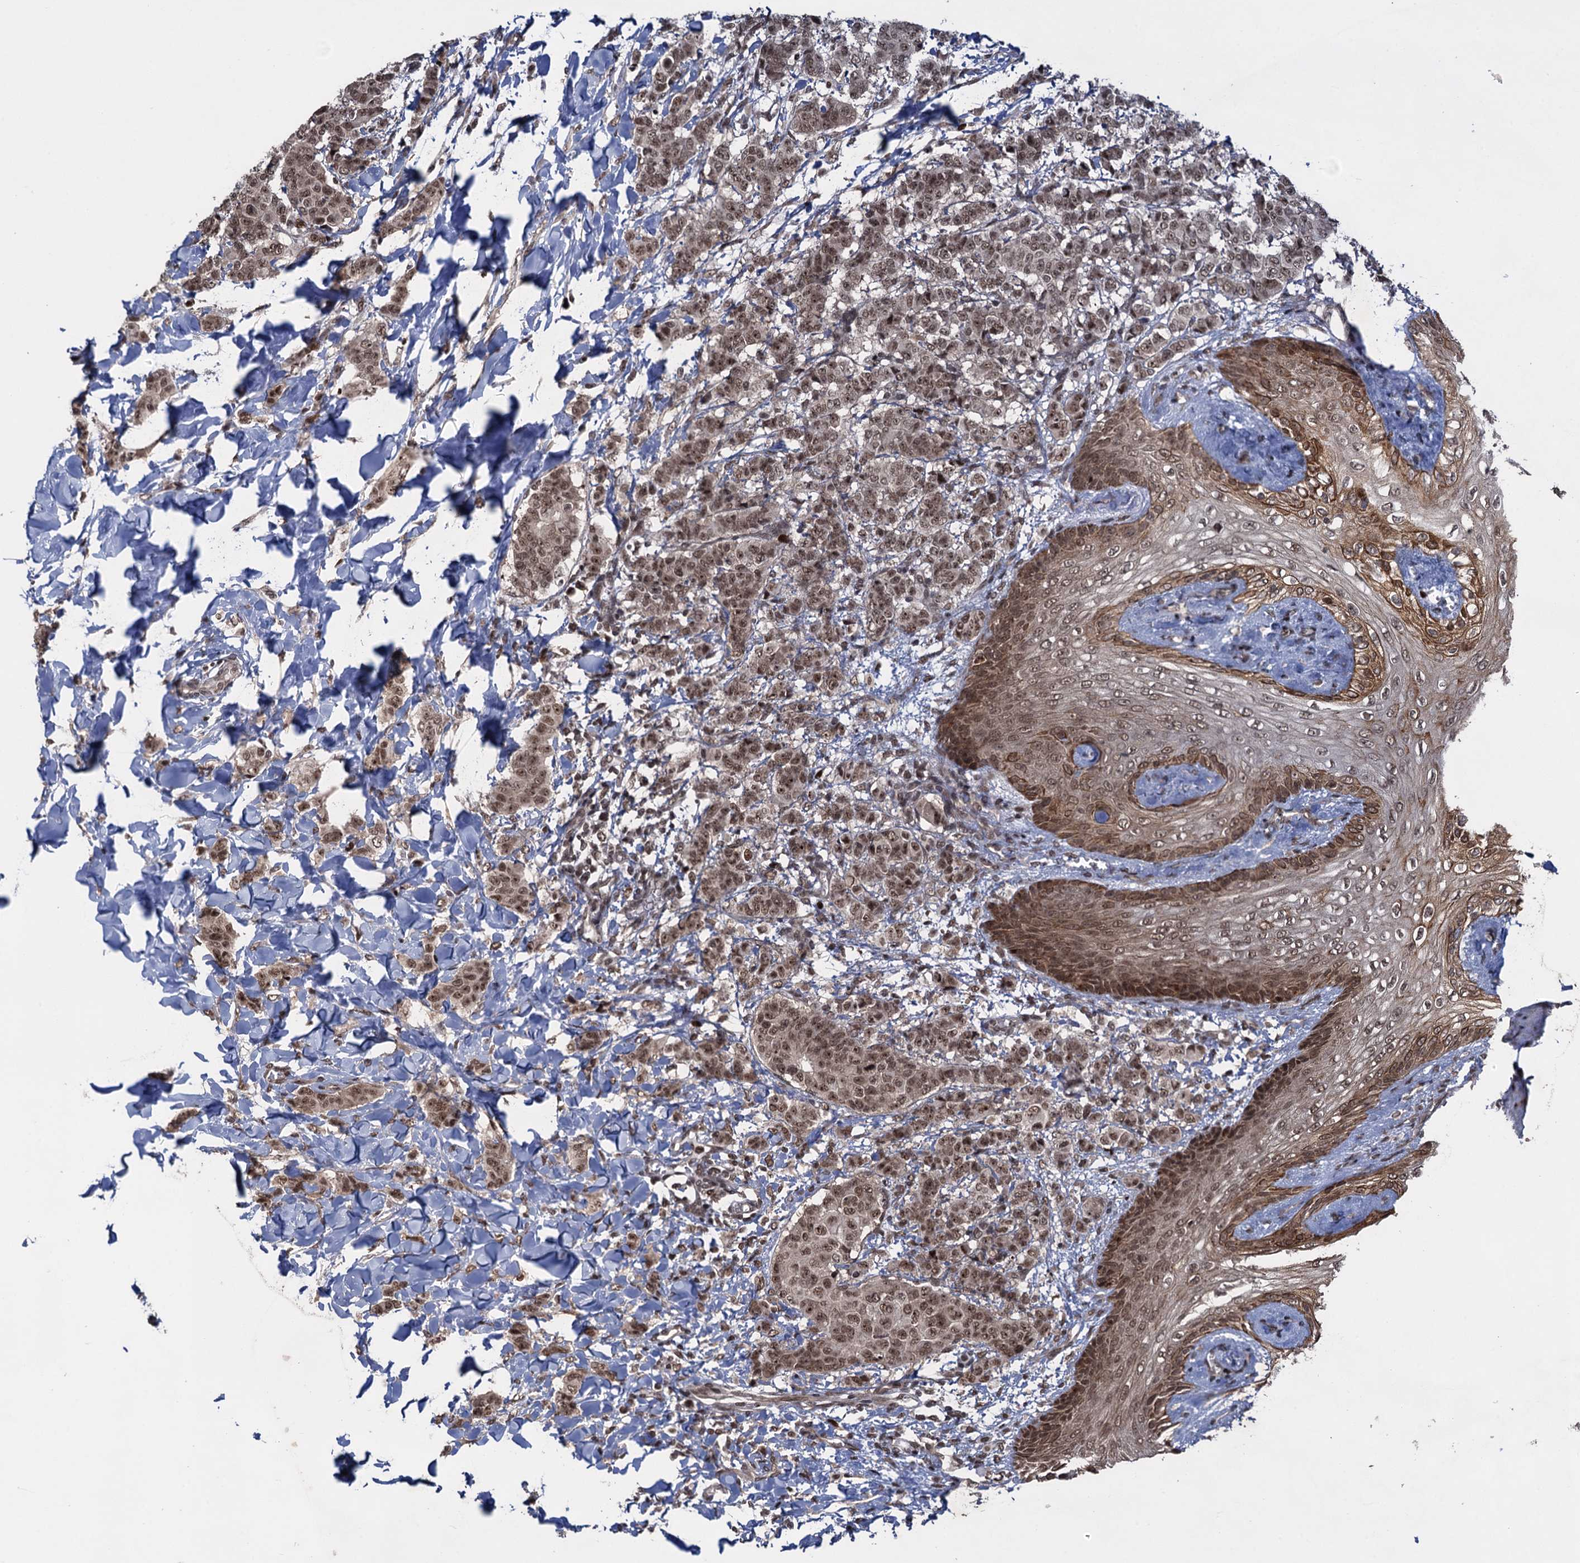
{"staining": {"intensity": "moderate", "quantity": ">75%", "location": "nuclear"}, "tissue": "breast cancer", "cell_type": "Tumor cells", "image_type": "cancer", "snomed": [{"axis": "morphology", "description": "Duct carcinoma"}, {"axis": "topography", "description": "Breast"}], "caption": "Tumor cells exhibit medium levels of moderate nuclear positivity in about >75% of cells in breast cancer.", "gene": "ZNF169", "patient": {"sex": "female", "age": 40}}